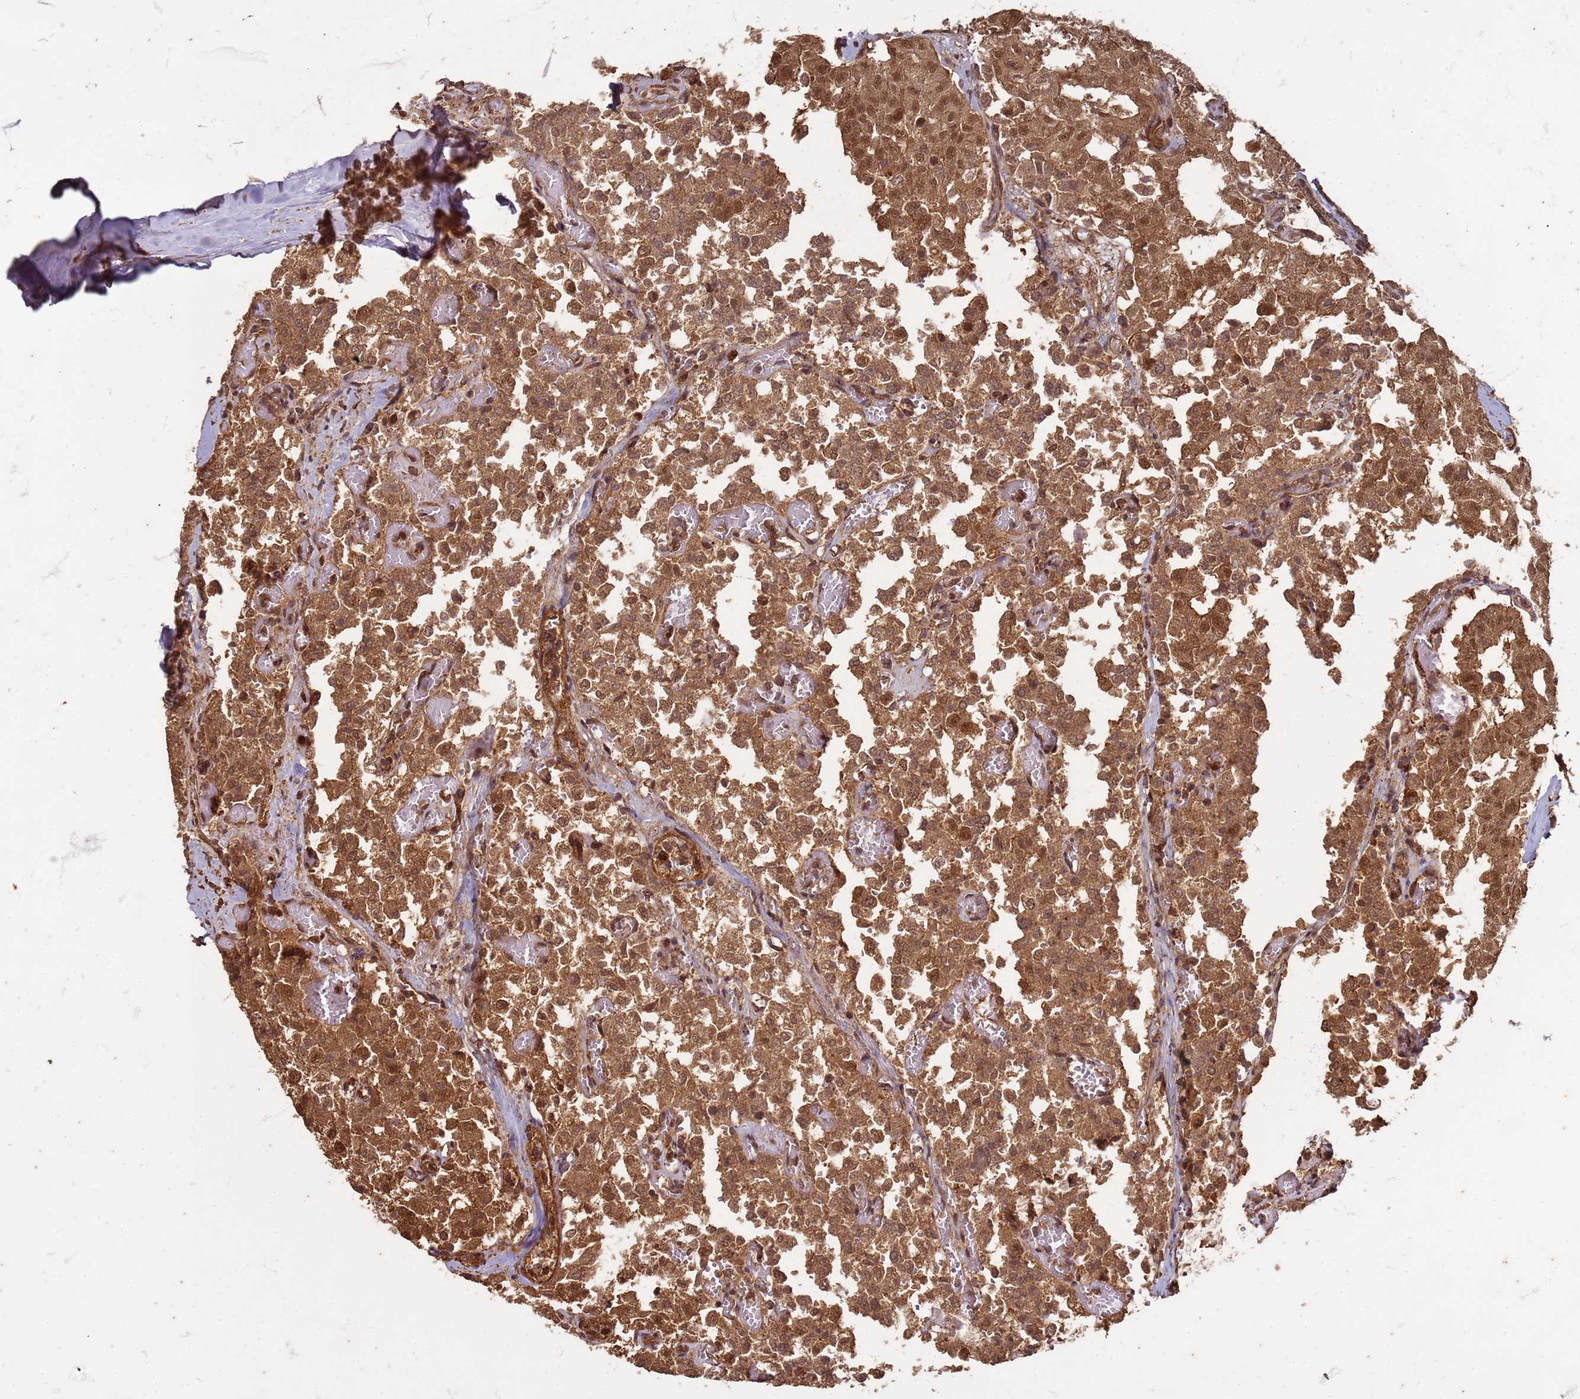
{"staining": {"intensity": "strong", "quantity": ">75%", "location": "cytoplasmic/membranous,nuclear"}, "tissue": "thyroid cancer", "cell_type": "Tumor cells", "image_type": "cancer", "snomed": [{"axis": "morphology", "description": "Follicular adenoma carcinoma, NOS"}, {"axis": "topography", "description": "Thyroid gland"}], "caption": "The image demonstrates immunohistochemical staining of thyroid cancer (follicular adenoma carcinoma). There is strong cytoplasmic/membranous and nuclear positivity is seen in about >75% of tumor cells.", "gene": "KIF26A", "patient": {"sex": "male", "age": 75}}